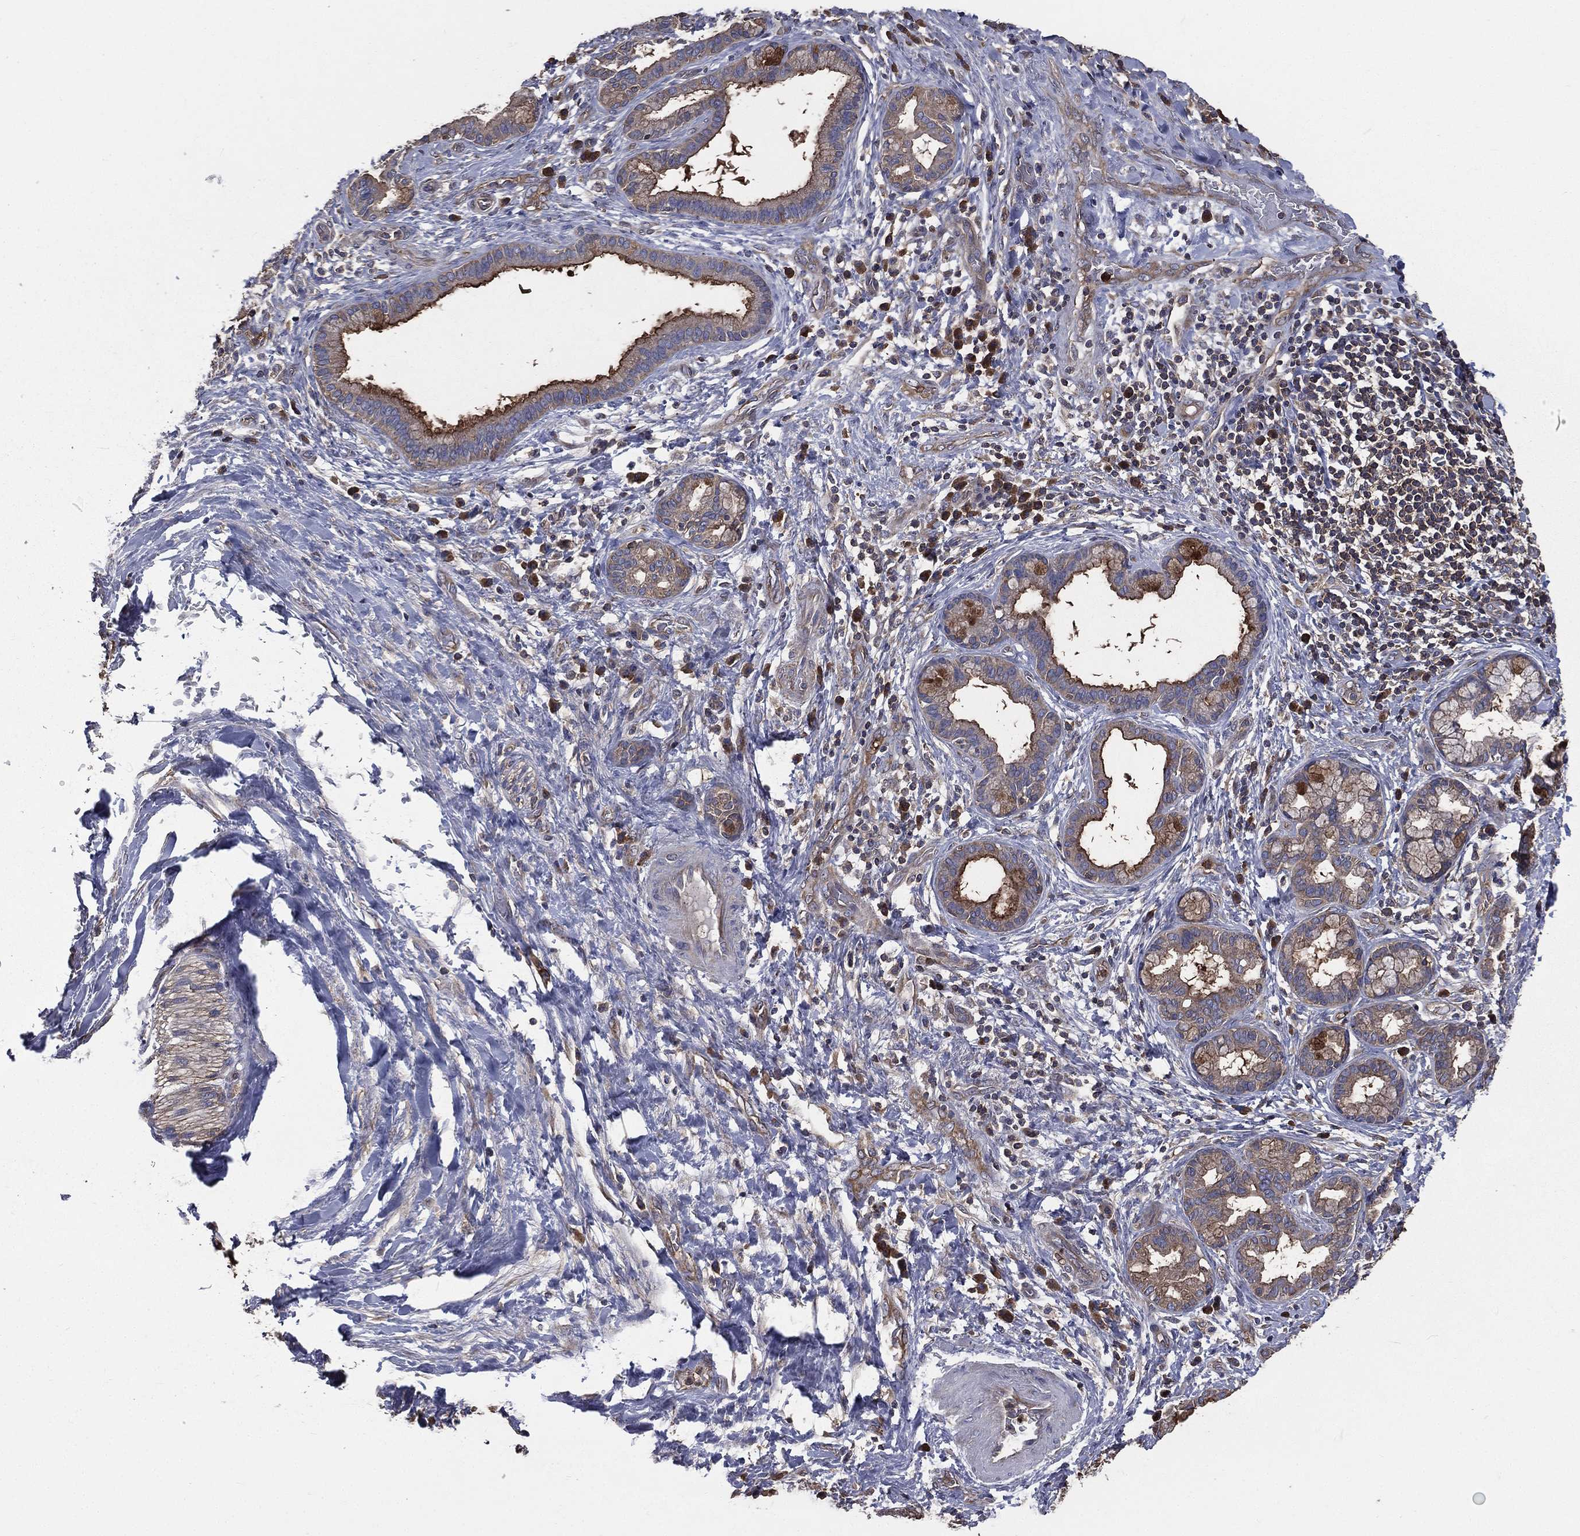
{"staining": {"intensity": "moderate", "quantity": ">75%", "location": "cytoplasmic/membranous"}, "tissue": "liver cancer", "cell_type": "Tumor cells", "image_type": "cancer", "snomed": [{"axis": "morphology", "description": "Cholangiocarcinoma"}, {"axis": "topography", "description": "Liver"}], "caption": "Liver cancer stained for a protein (brown) demonstrates moderate cytoplasmic/membranous positive positivity in approximately >75% of tumor cells.", "gene": "SARS1", "patient": {"sex": "female", "age": 73}}